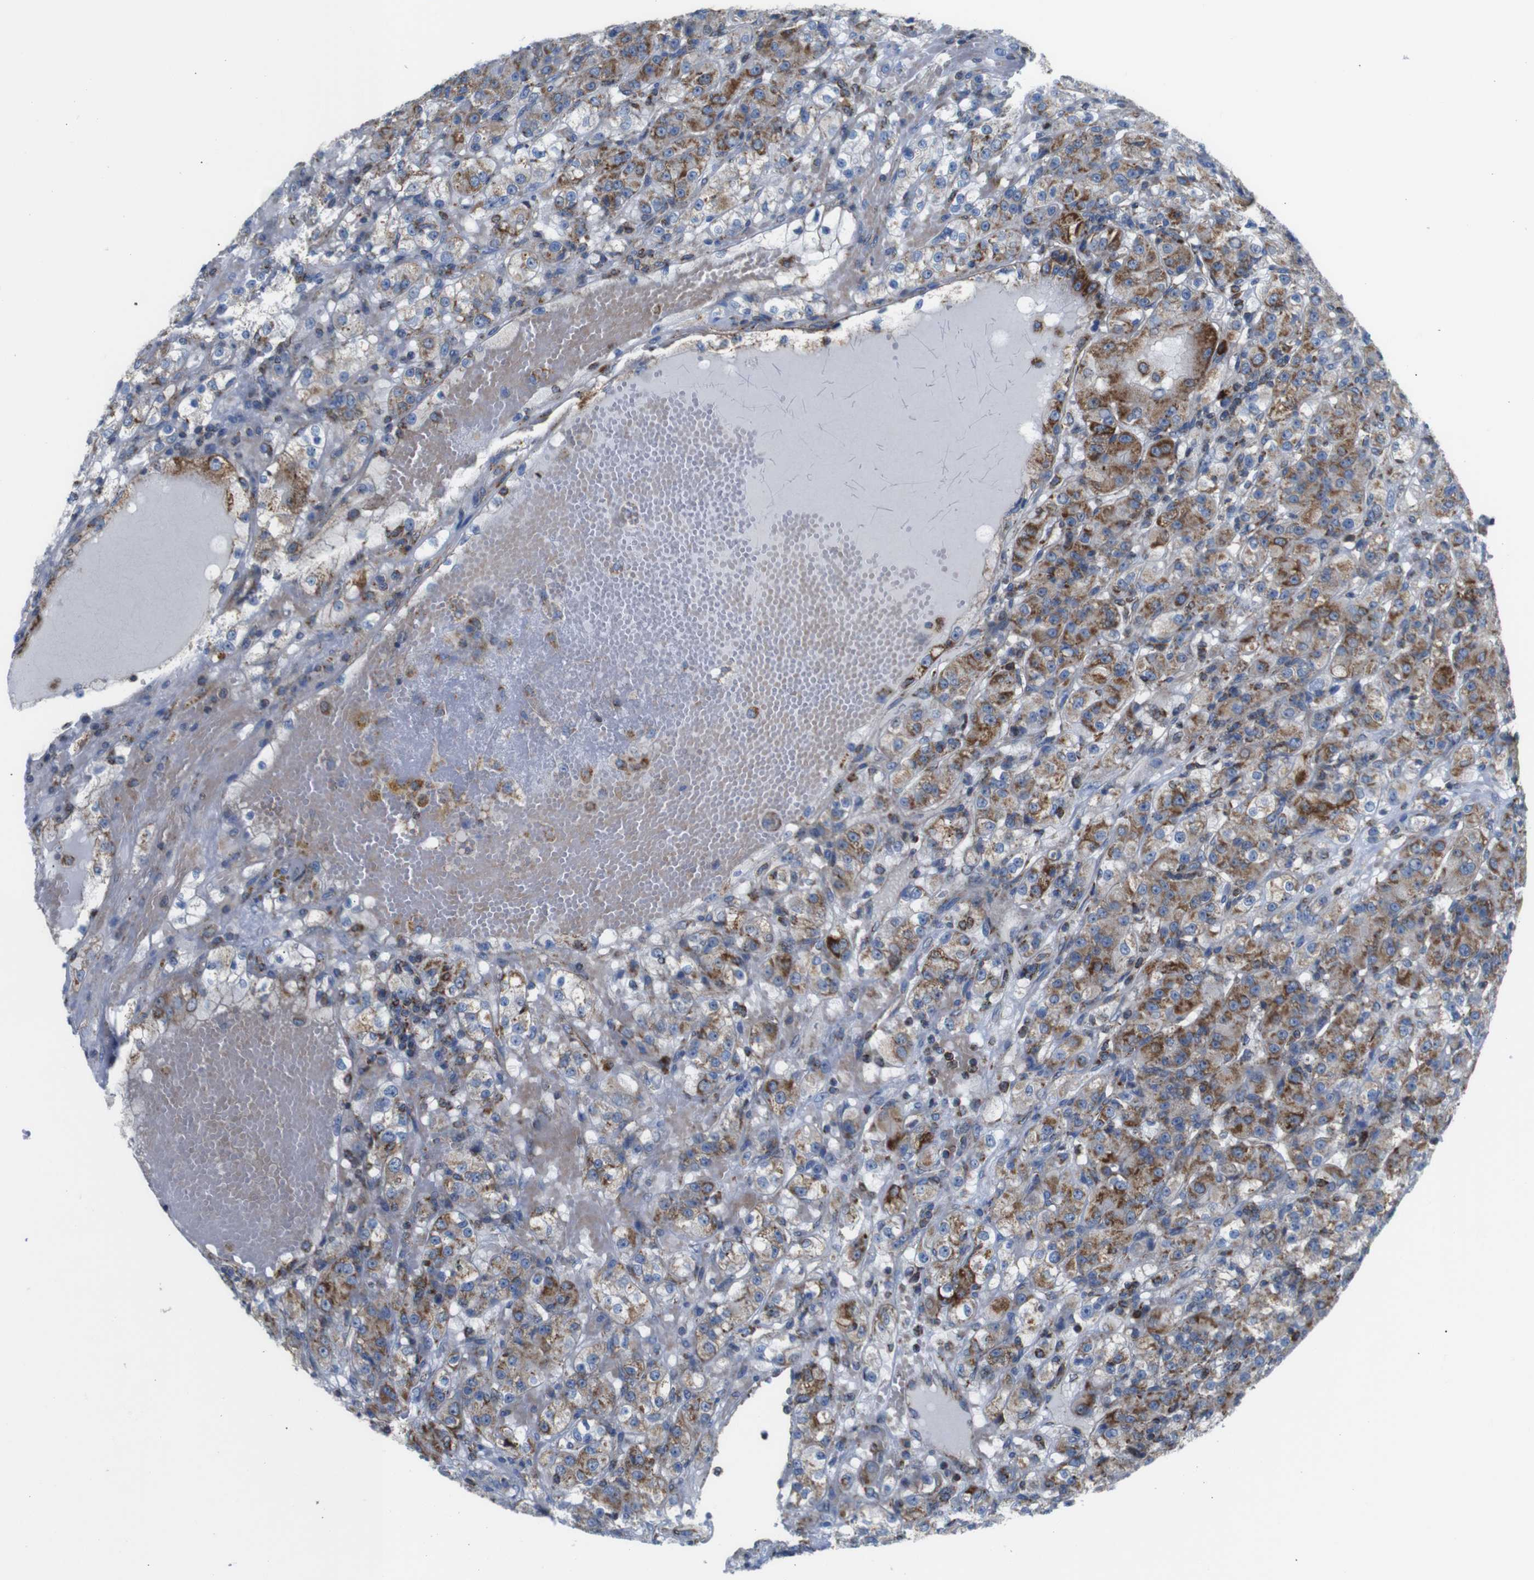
{"staining": {"intensity": "strong", "quantity": "25%-75%", "location": "cytoplasmic/membranous"}, "tissue": "renal cancer", "cell_type": "Tumor cells", "image_type": "cancer", "snomed": [{"axis": "morphology", "description": "Normal tissue, NOS"}, {"axis": "morphology", "description": "Adenocarcinoma, NOS"}, {"axis": "topography", "description": "Kidney"}], "caption": "About 25%-75% of tumor cells in human renal adenocarcinoma show strong cytoplasmic/membranous protein positivity as visualized by brown immunohistochemical staining.", "gene": "PDCD1LG2", "patient": {"sex": "male", "age": 61}}